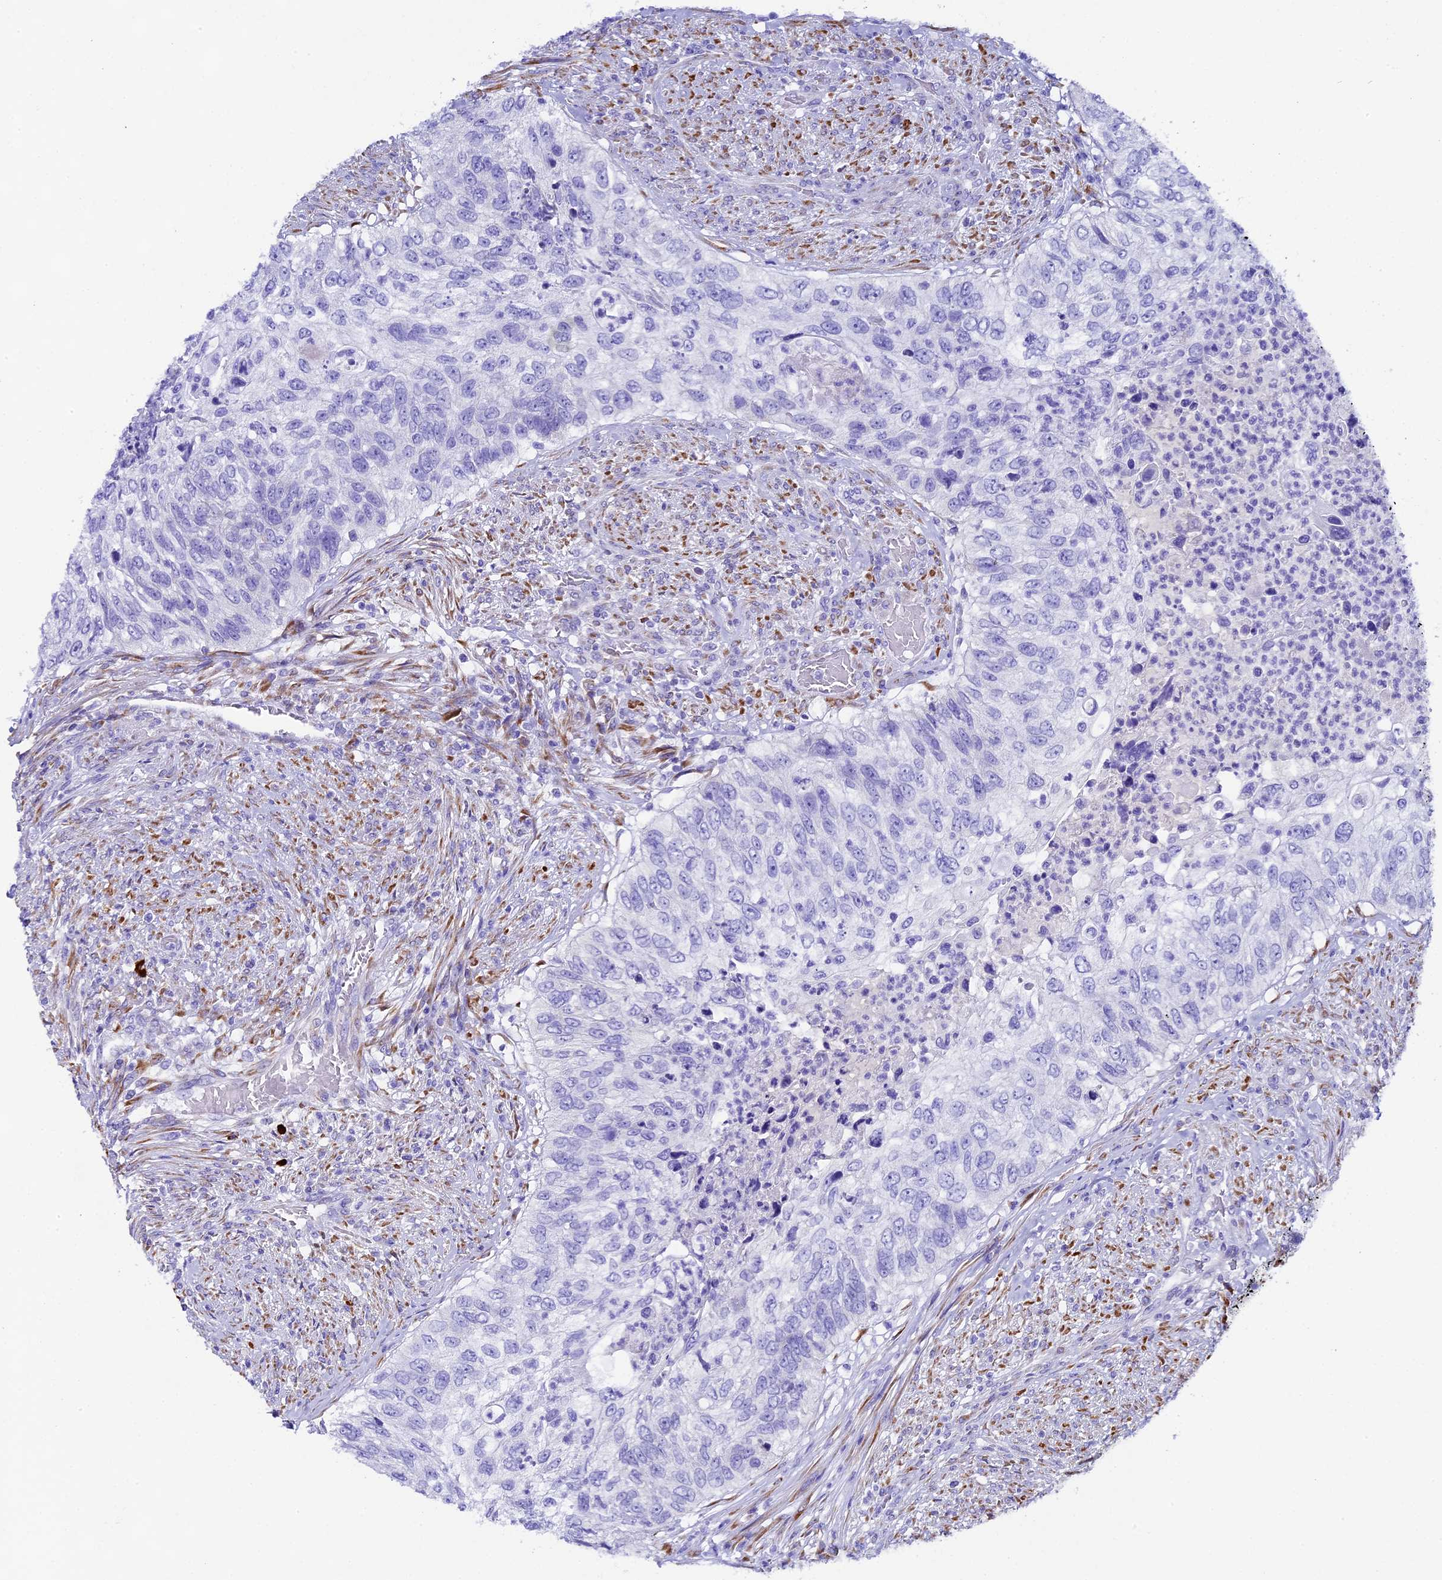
{"staining": {"intensity": "negative", "quantity": "none", "location": "none"}, "tissue": "urothelial cancer", "cell_type": "Tumor cells", "image_type": "cancer", "snomed": [{"axis": "morphology", "description": "Urothelial carcinoma, High grade"}, {"axis": "topography", "description": "Urinary bladder"}], "caption": "IHC micrograph of neoplastic tissue: urothelial carcinoma (high-grade) stained with DAB (3,3'-diaminobenzidine) shows no significant protein expression in tumor cells.", "gene": "FKBP11", "patient": {"sex": "female", "age": 60}}